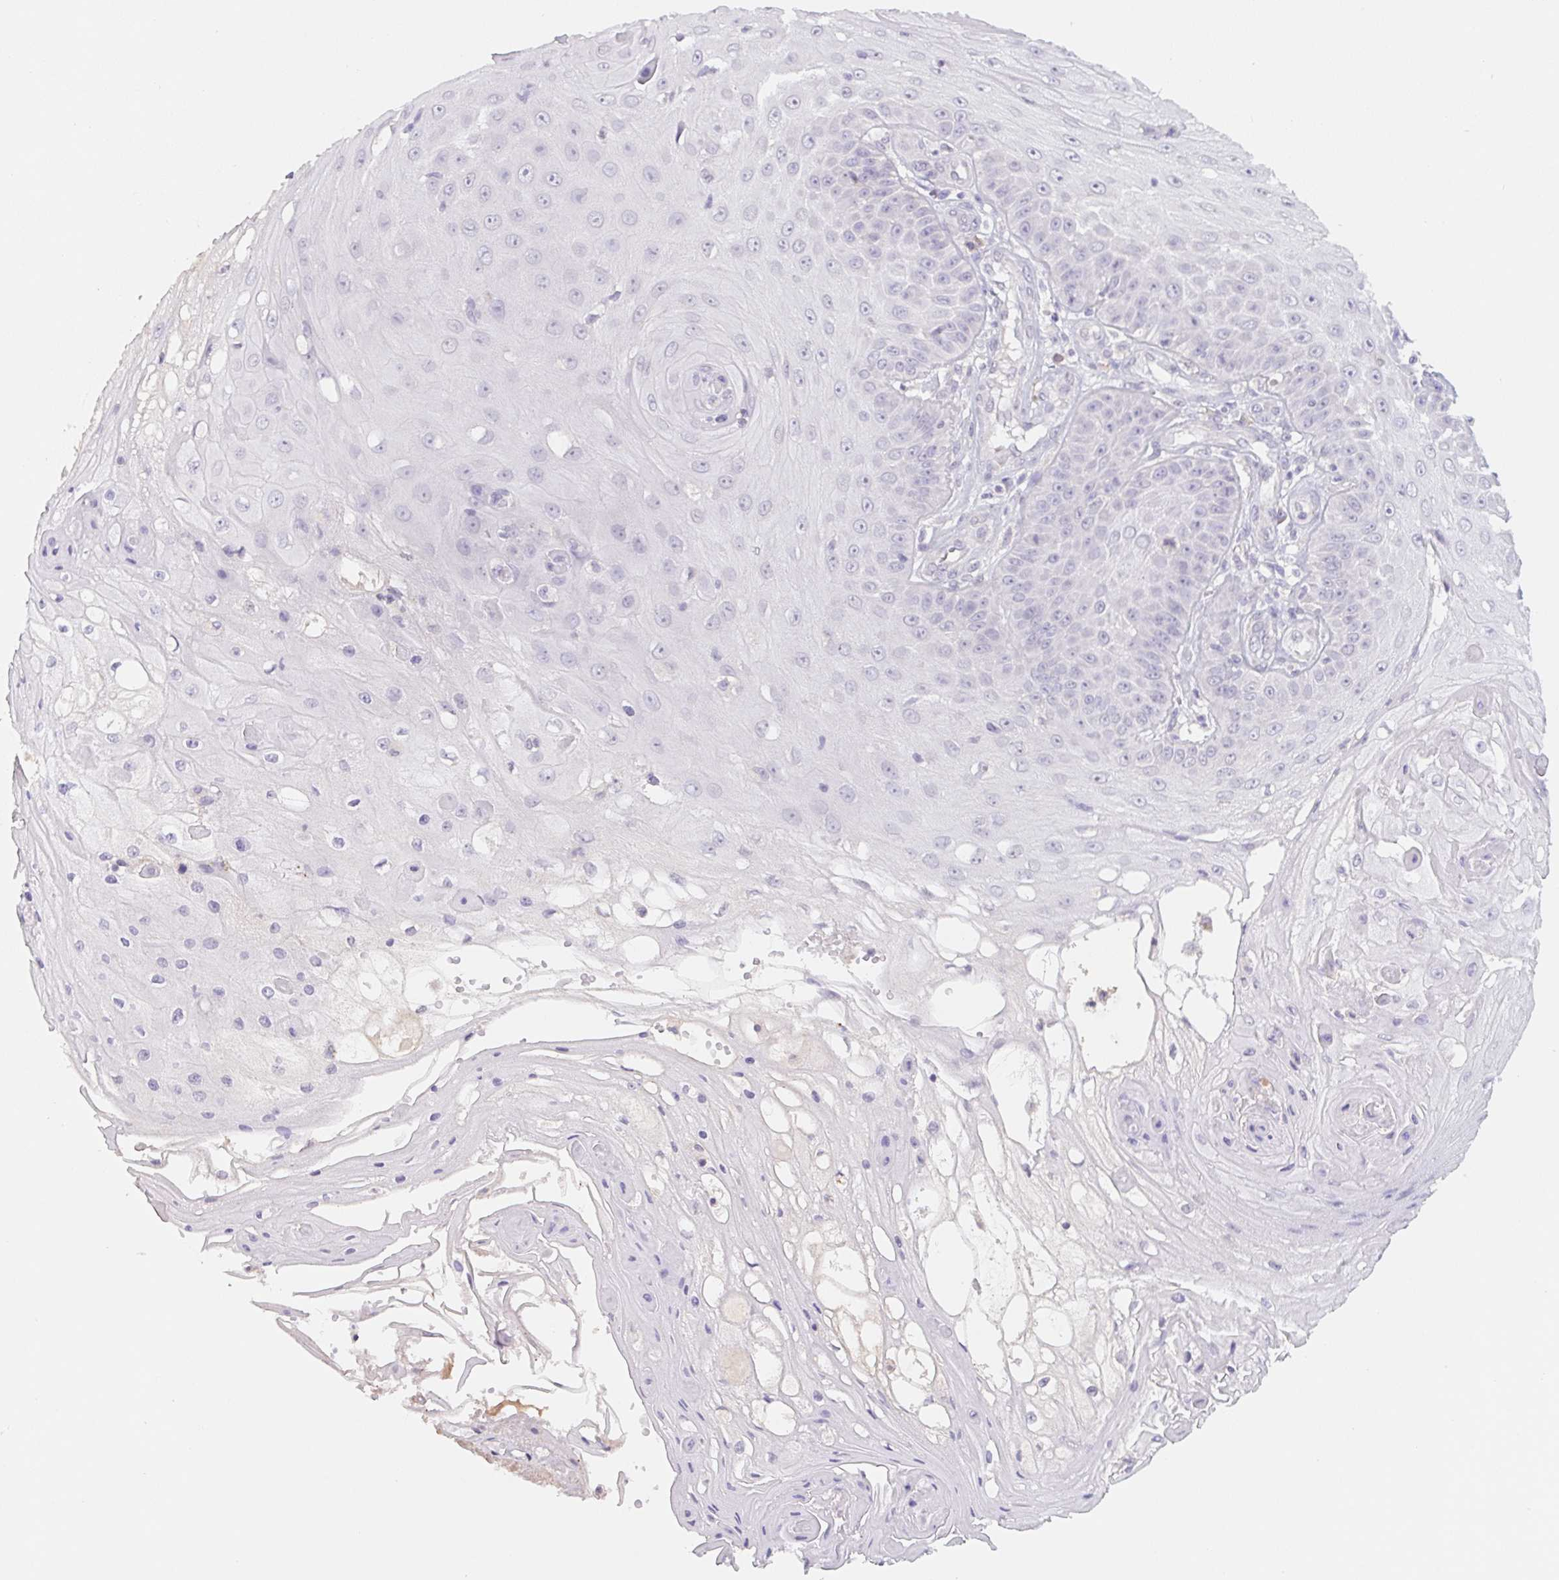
{"staining": {"intensity": "negative", "quantity": "none", "location": "none"}, "tissue": "skin cancer", "cell_type": "Tumor cells", "image_type": "cancer", "snomed": [{"axis": "morphology", "description": "Squamous cell carcinoma, NOS"}, {"axis": "topography", "description": "Skin"}], "caption": "Skin squamous cell carcinoma stained for a protein using IHC exhibits no positivity tumor cells.", "gene": "PNMA8B", "patient": {"sex": "male", "age": 70}}